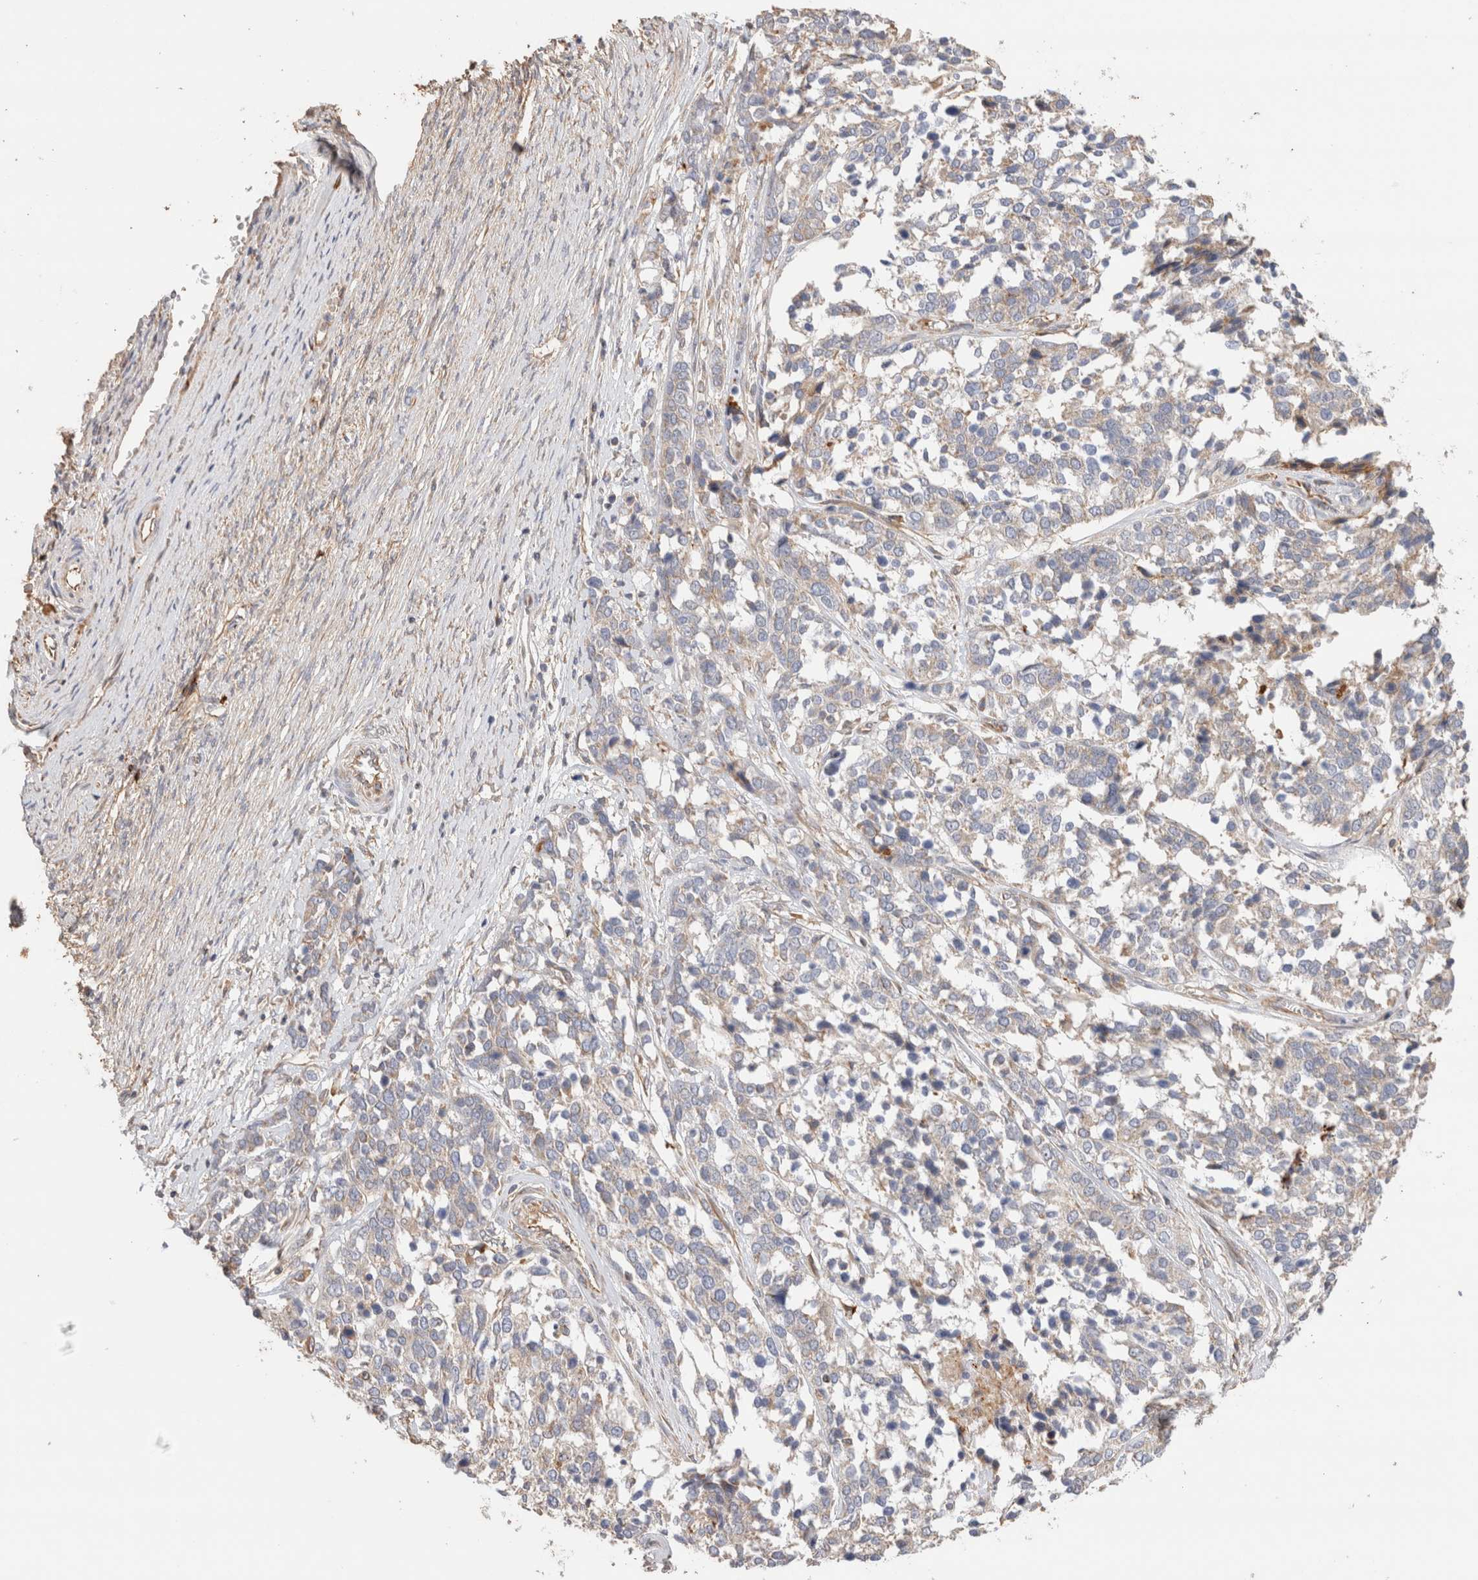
{"staining": {"intensity": "negative", "quantity": "none", "location": "none"}, "tissue": "ovarian cancer", "cell_type": "Tumor cells", "image_type": "cancer", "snomed": [{"axis": "morphology", "description": "Cystadenocarcinoma, serous, NOS"}, {"axis": "topography", "description": "Ovary"}], "caption": "This photomicrograph is of ovarian serous cystadenocarcinoma stained with immunohistochemistry (IHC) to label a protein in brown with the nuclei are counter-stained blue. There is no positivity in tumor cells.", "gene": "PROS1", "patient": {"sex": "female", "age": 44}}